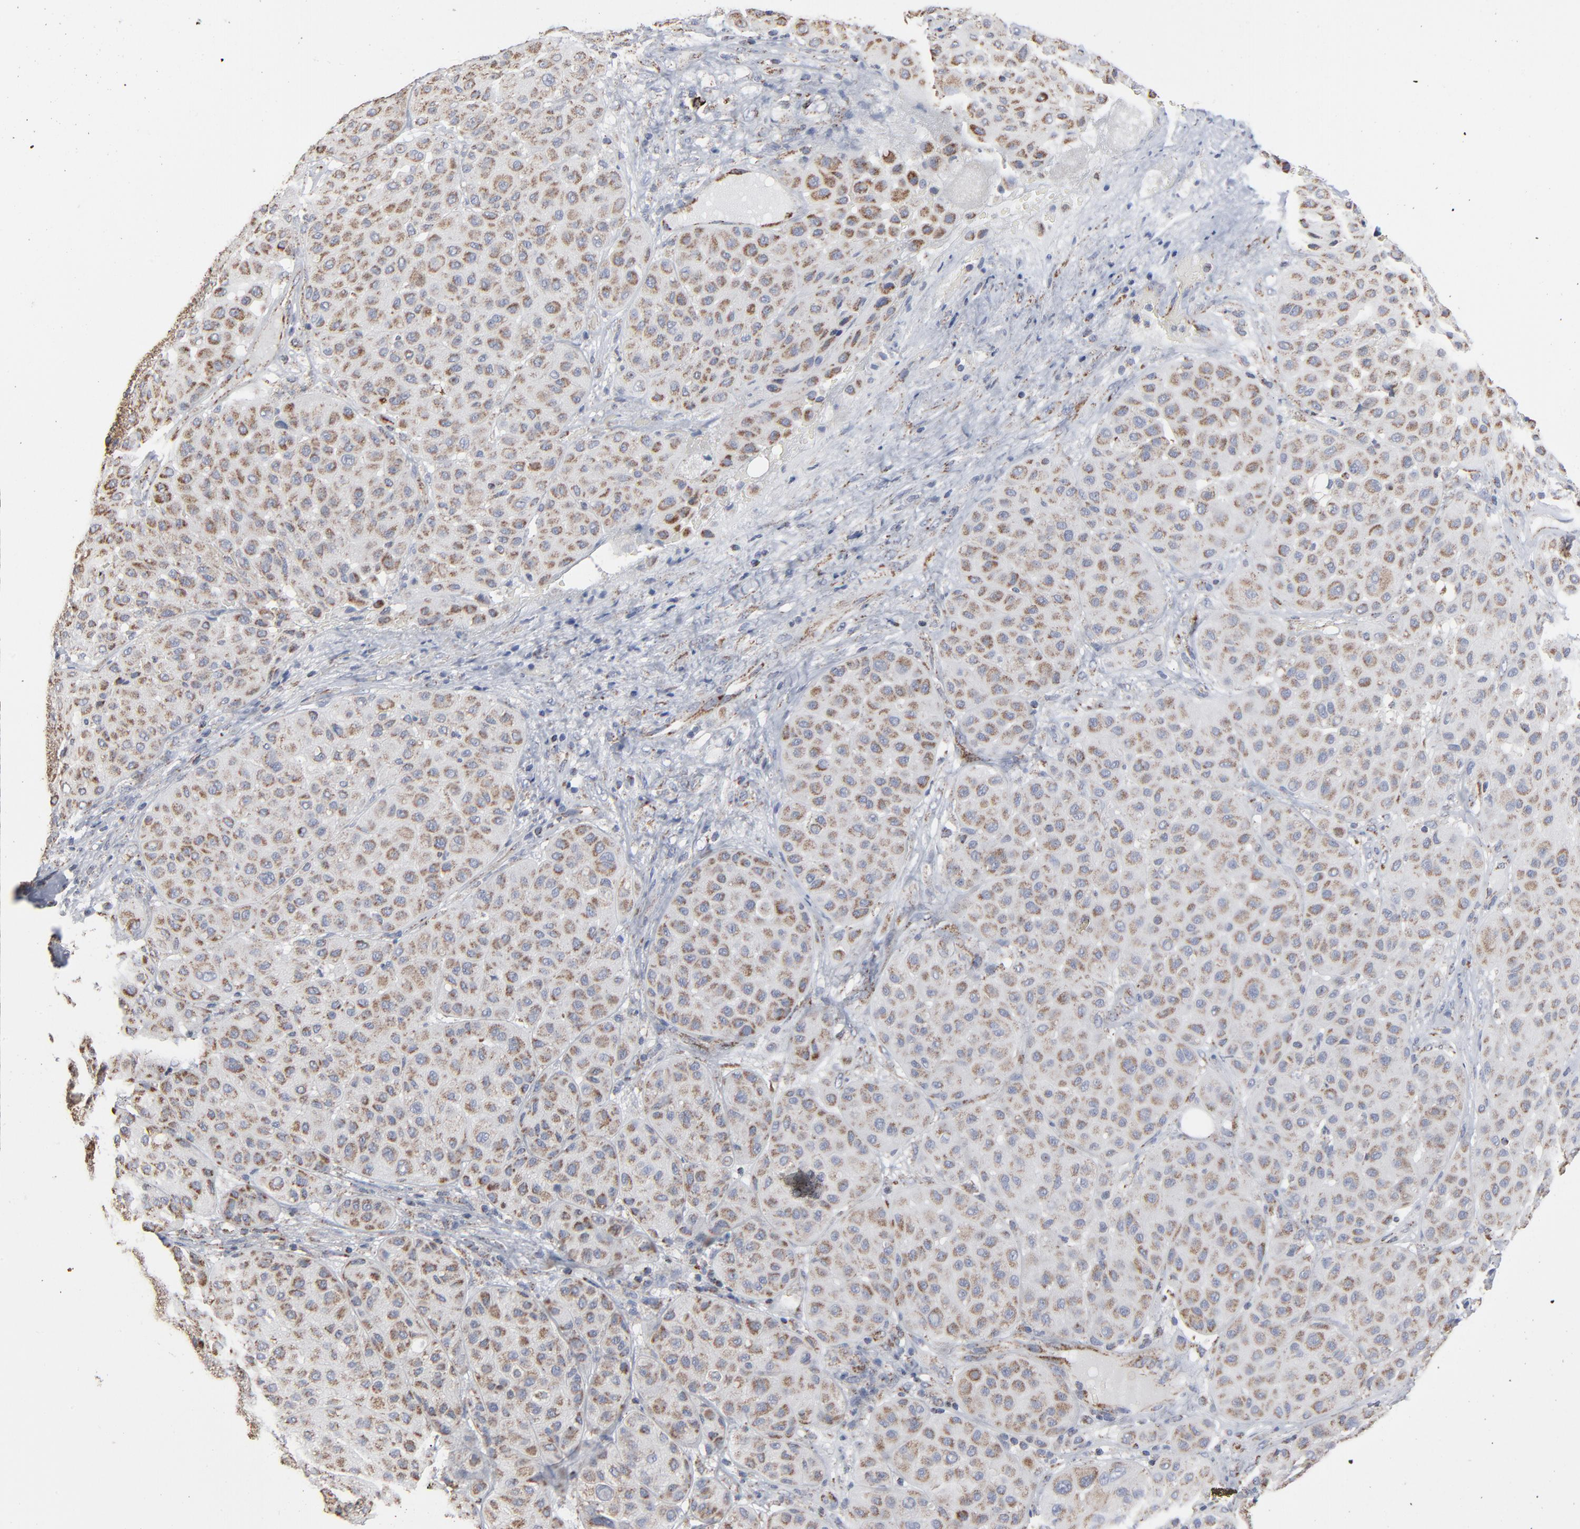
{"staining": {"intensity": "moderate", "quantity": ">75%", "location": "cytoplasmic/membranous"}, "tissue": "melanoma", "cell_type": "Tumor cells", "image_type": "cancer", "snomed": [{"axis": "morphology", "description": "Normal tissue, NOS"}, {"axis": "morphology", "description": "Malignant melanoma, Metastatic site"}, {"axis": "topography", "description": "Skin"}], "caption": "Melanoma stained with a protein marker displays moderate staining in tumor cells.", "gene": "UQCRC1", "patient": {"sex": "male", "age": 41}}